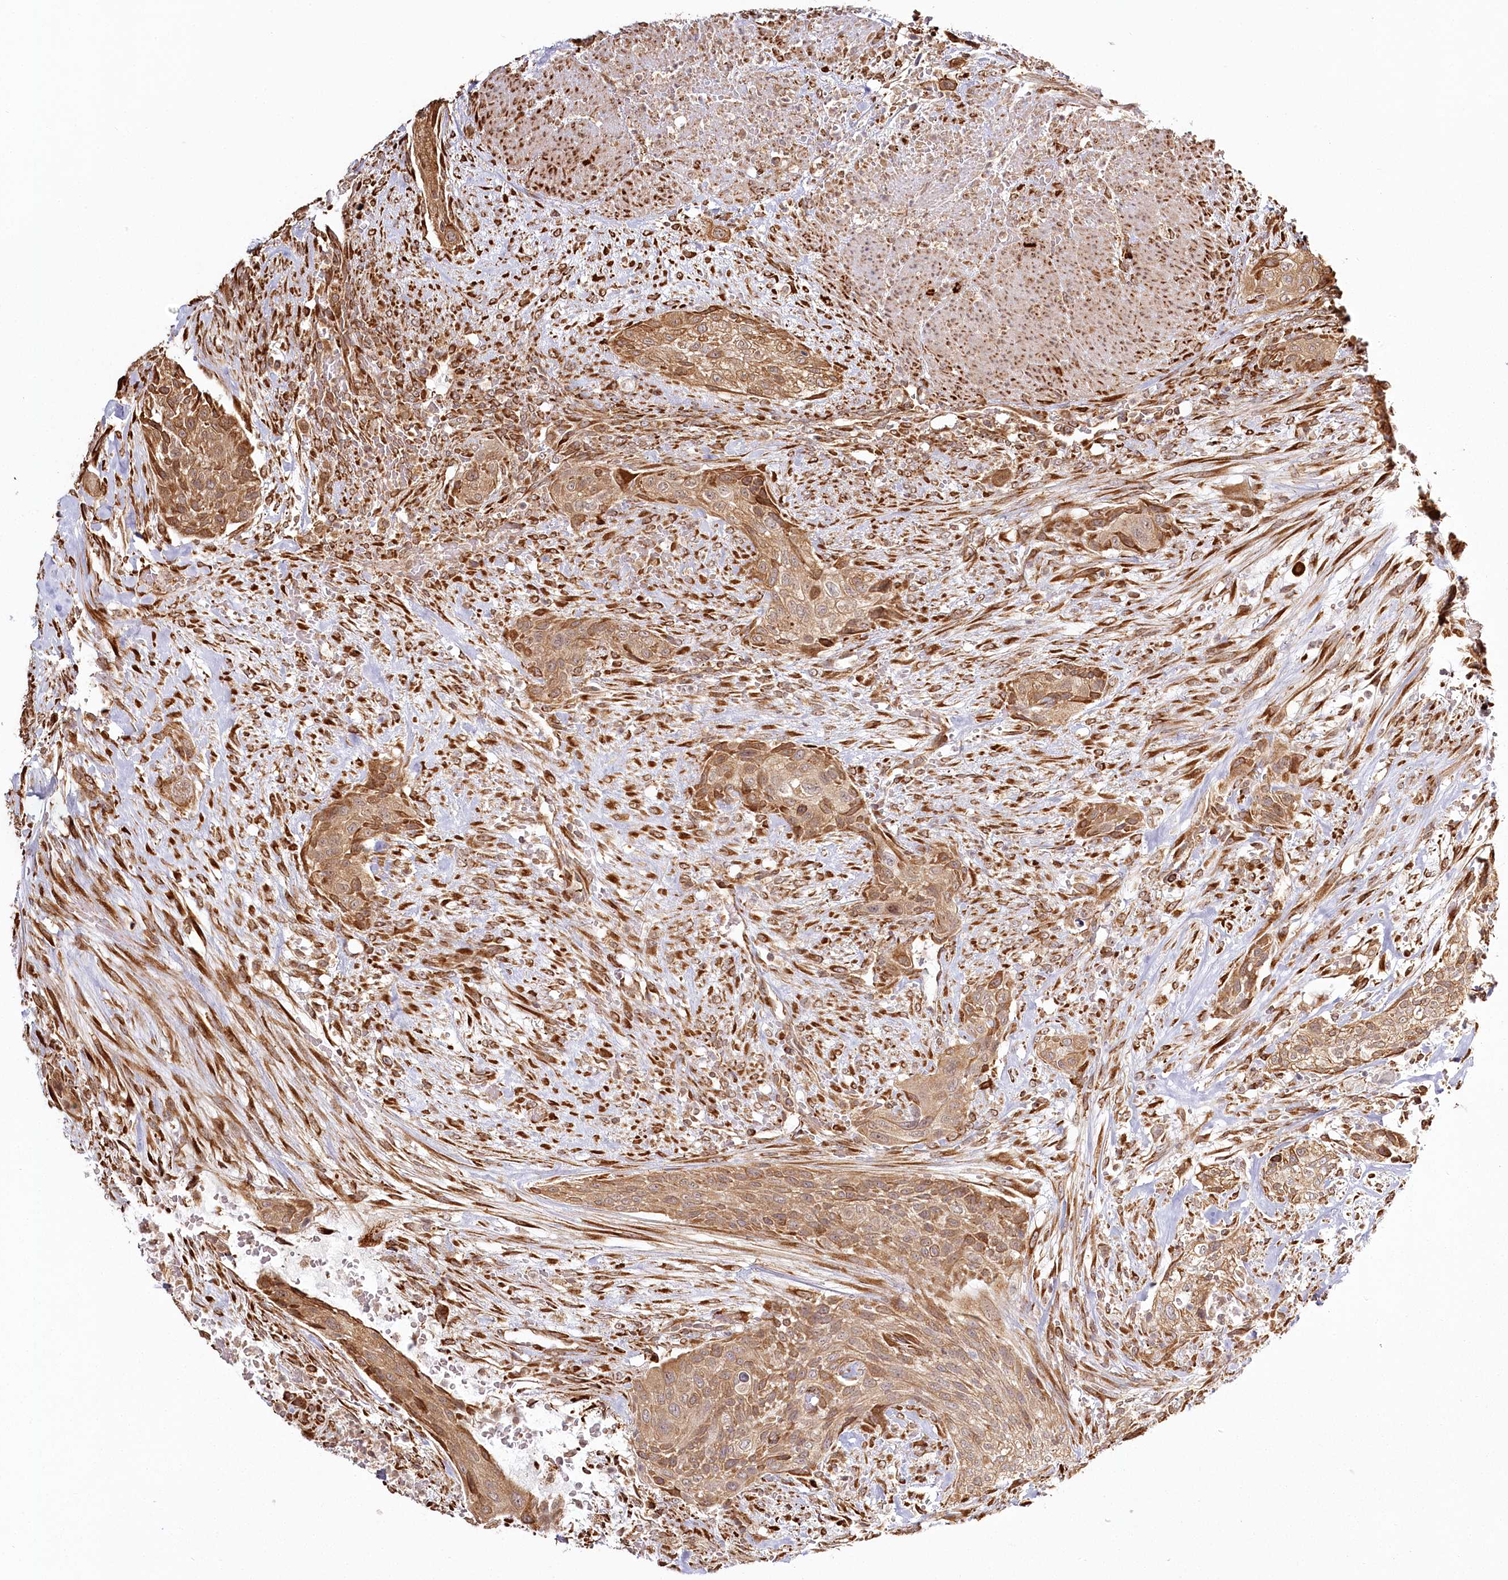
{"staining": {"intensity": "moderate", "quantity": ">75%", "location": "cytoplasmic/membranous"}, "tissue": "urothelial cancer", "cell_type": "Tumor cells", "image_type": "cancer", "snomed": [{"axis": "morphology", "description": "Urothelial carcinoma, High grade"}, {"axis": "topography", "description": "Urinary bladder"}], "caption": "Protein staining reveals moderate cytoplasmic/membranous expression in approximately >75% of tumor cells in urothelial cancer.", "gene": "FAM13A", "patient": {"sex": "male", "age": 35}}